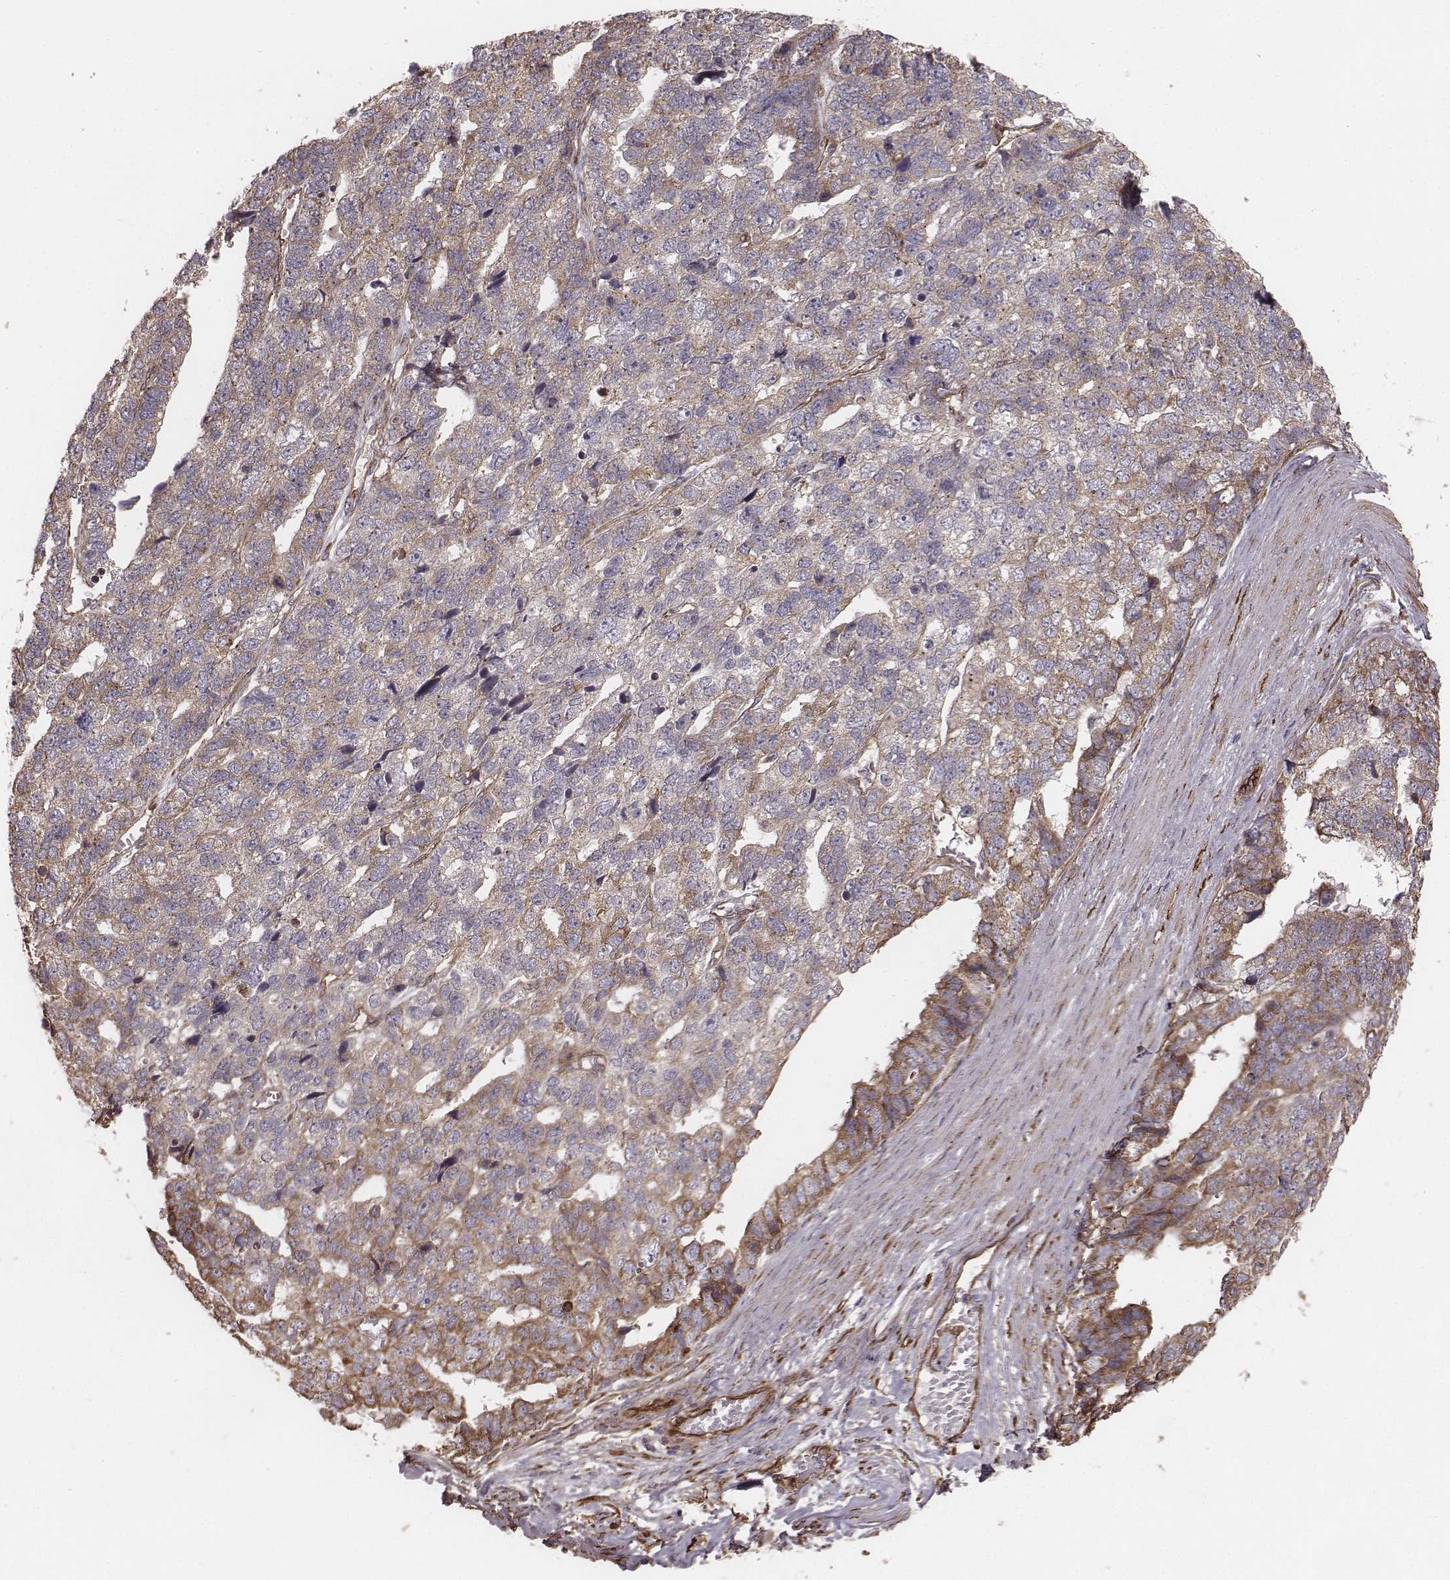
{"staining": {"intensity": "weak", "quantity": ">75%", "location": "cytoplasmic/membranous"}, "tissue": "stomach cancer", "cell_type": "Tumor cells", "image_type": "cancer", "snomed": [{"axis": "morphology", "description": "Adenocarcinoma, NOS"}, {"axis": "topography", "description": "Stomach"}], "caption": "Stomach adenocarcinoma stained with a protein marker exhibits weak staining in tumor cells.", "gene": "PALMD", "patient": {"sex": "male", "age": 69}}